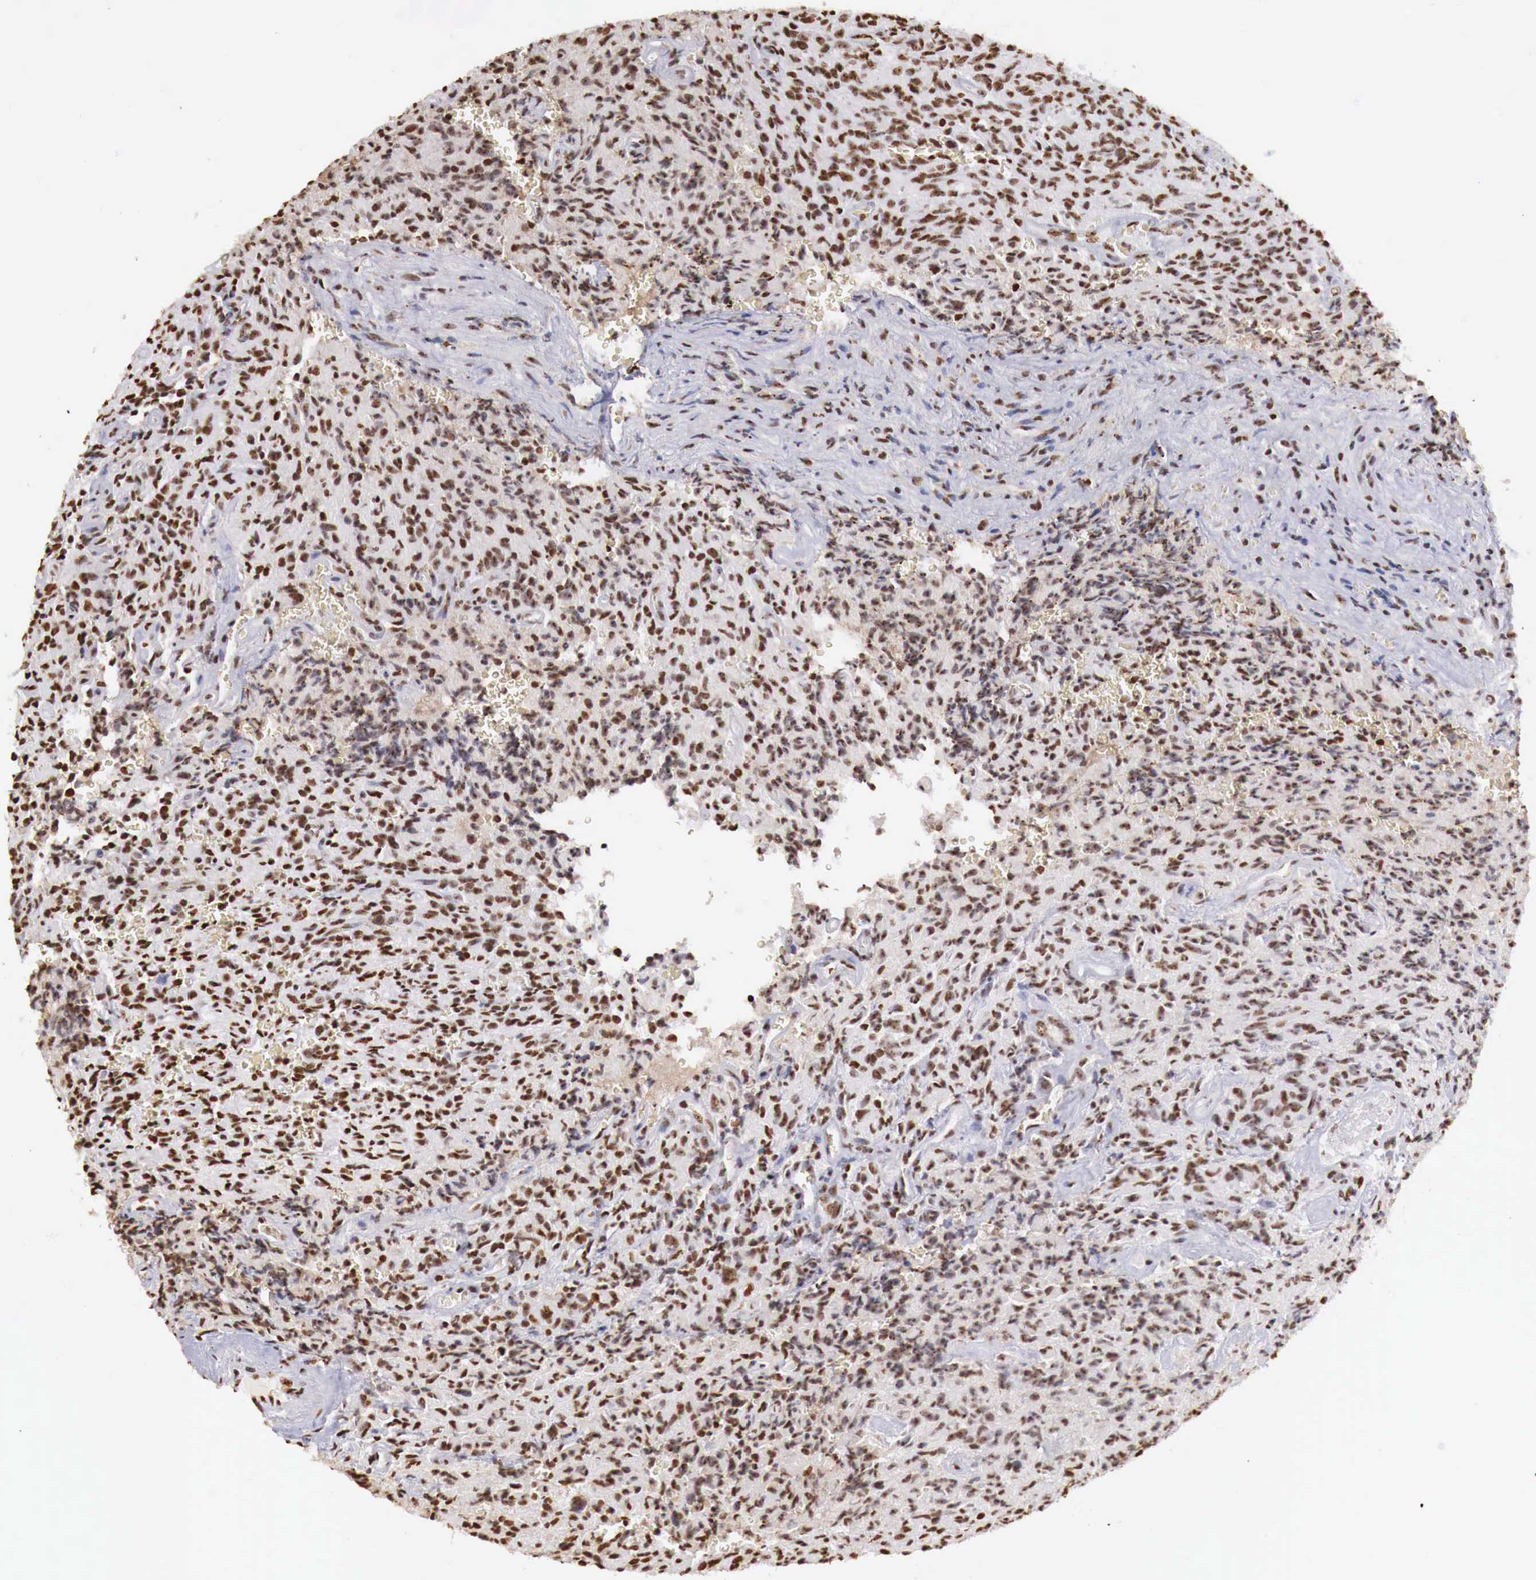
{"staining": {"intensity": "strong", "quantity": ">75%", "location": "nuclear"}, "tissue": "glioma", "cell_type": "Tumor cells", "image_type": "cancer", "snomed": [{"axis": "morphology", "description": "Glioma, malignant, High grade"}, {"axis": "topography", "description": "Brain"}], "caption": "Immunohistochemistry (IHC) (DAB) staining of glioma exhibits strong nuclear protein expression in about >75% of tumor cells.", "gene": "DKC1", "patient": {"sex": "male", "age": 56}}